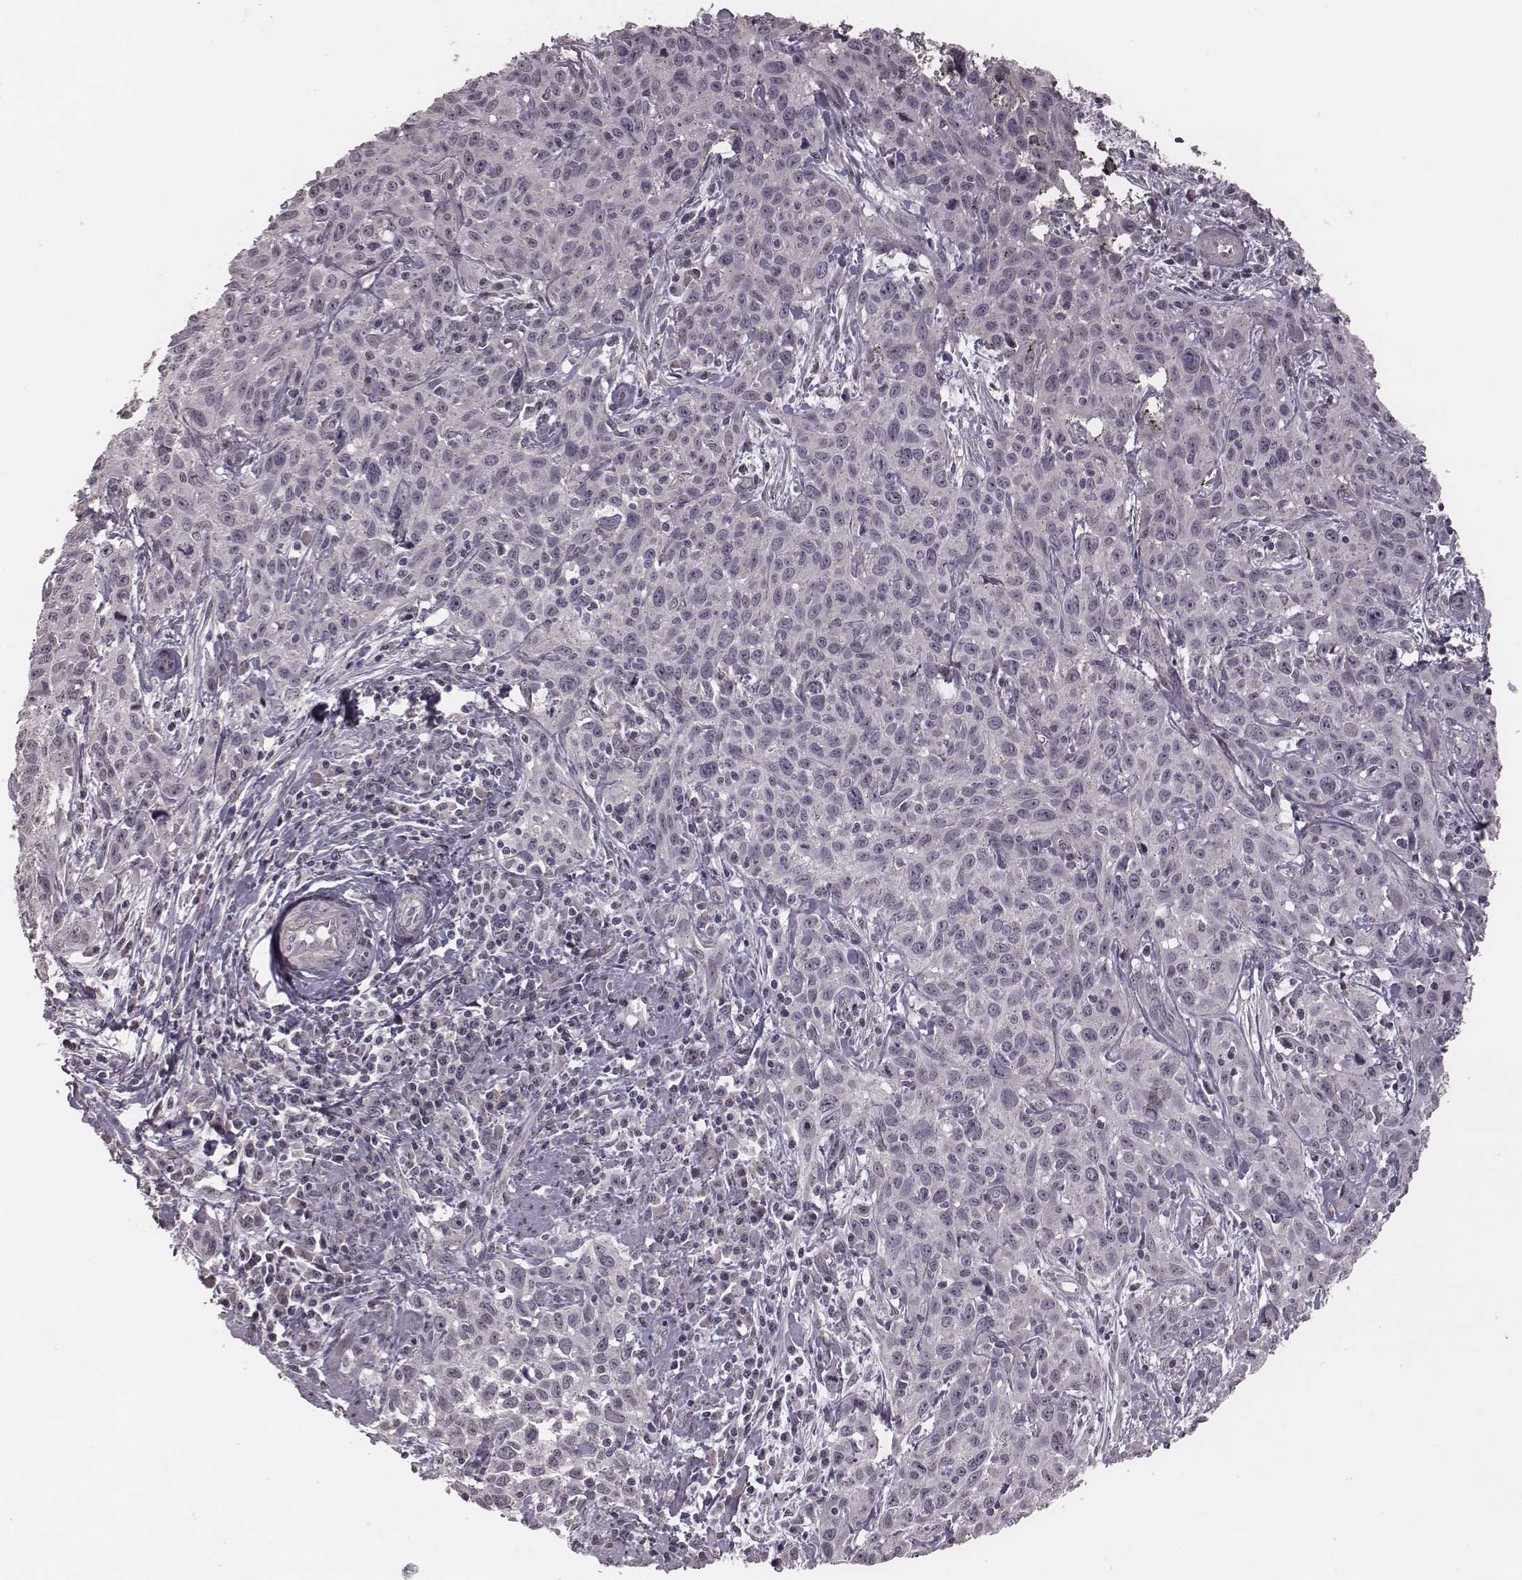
{"staining": {"intensity": "negative", "quantity": "none", "location": "none"}, "tissue": "cervical cancer", "cell_type": "Tumor cells", "image_type": "cancer", "snomed": [{"axis": "morphology", "description": "Squamous cell carcinoma, NOS"}, {"axis": "topography", "description": "Cervix"}], "caption": "Tumor cells are negative for brown protein staining in cervical cancer (squamous cell carcinoma).", "gene": "SLC7A4", "patient": {"sex": "female", "age": 38}}